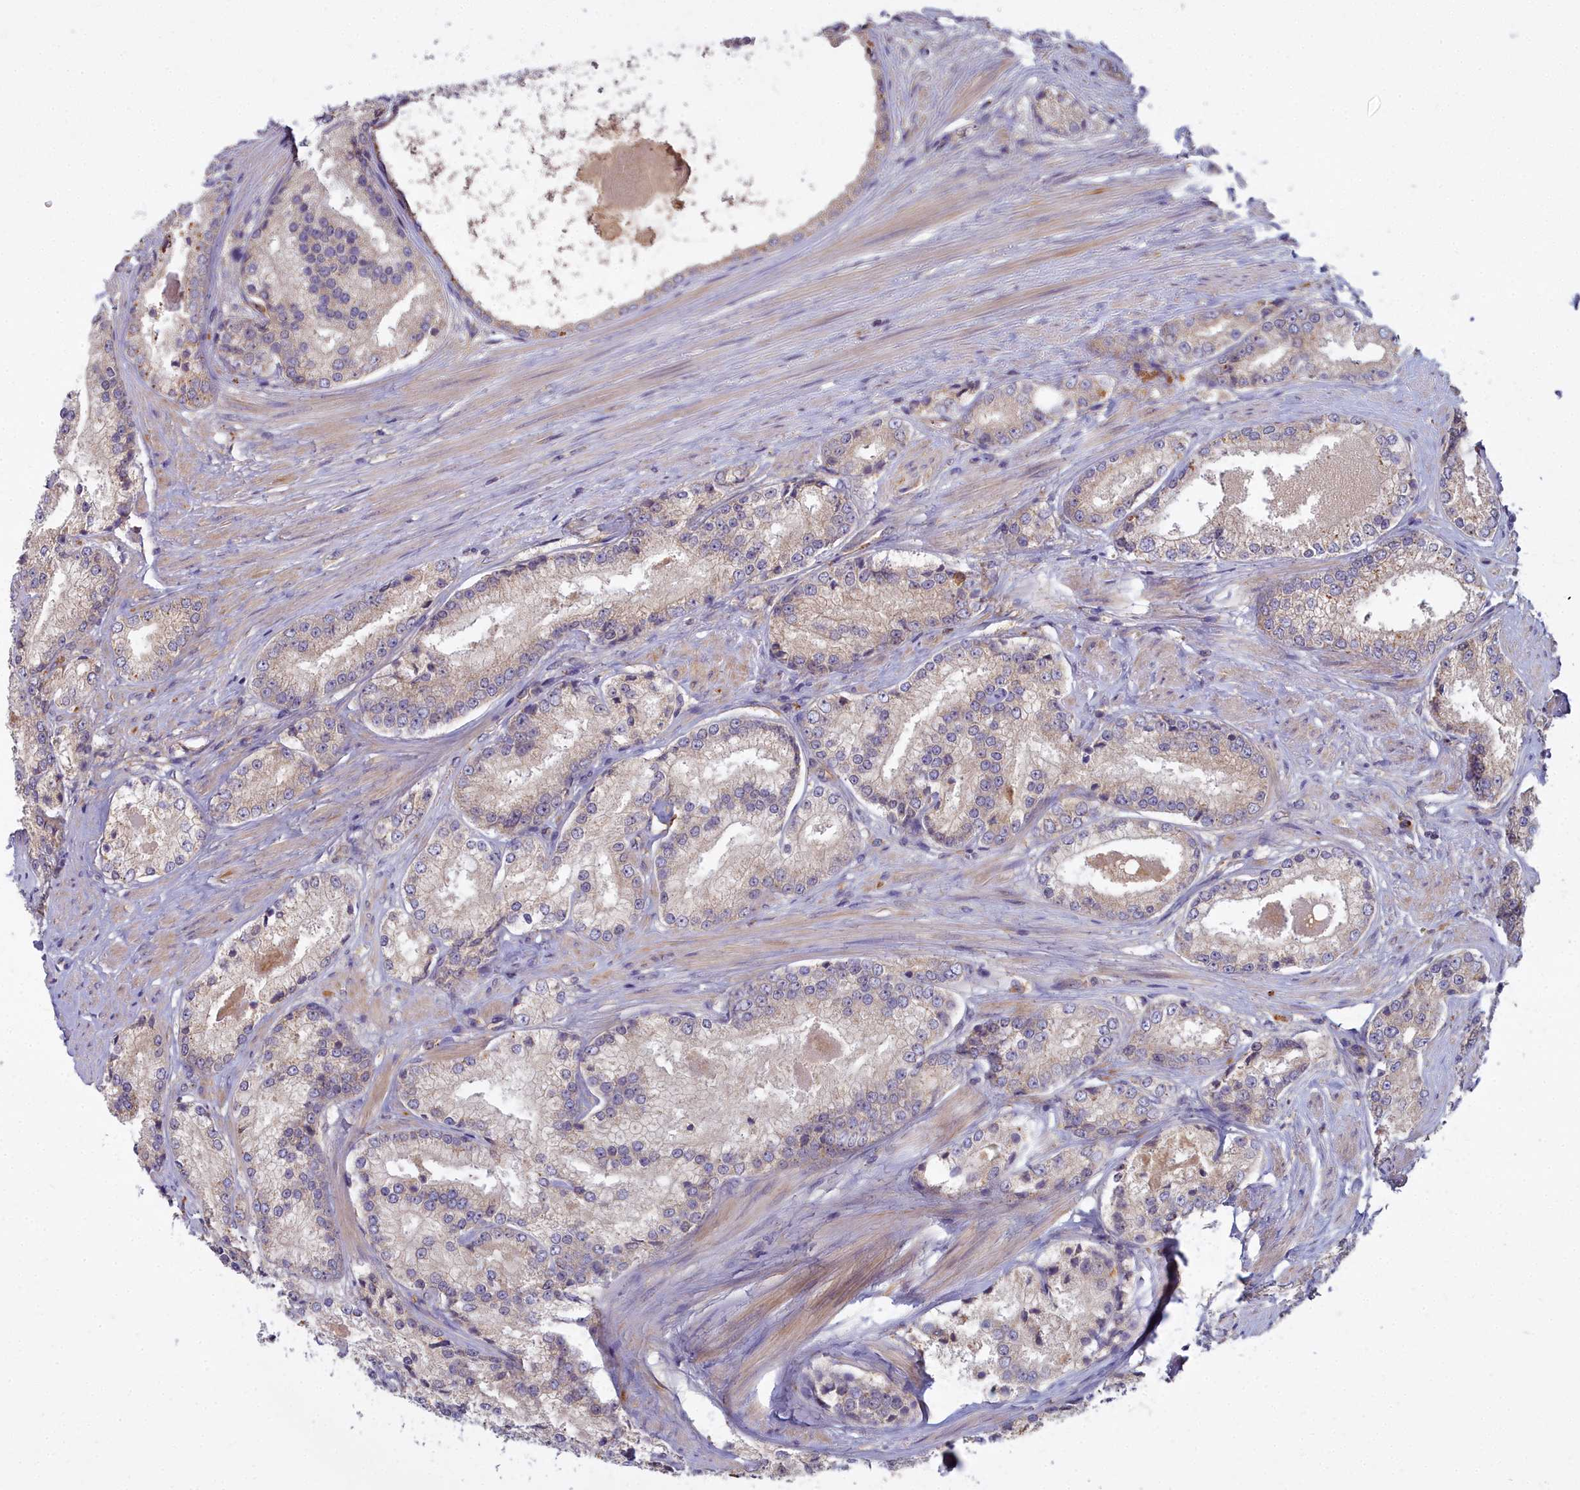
{"staining": {"intensity": "weak", "quantity": "<25%", "location": "cytoplasmic/membranous"}, "tissue": "prostate cancer", "cell_type": "Tumor cells", "image_type": "cancer", "snomed": [{"axis": "morphology", "description": "Adenocarcinoma, Low grade"}, {"axis": "topography", "description": "Prostate"}], "caption": "DAB immunohistochemical staining of adenocarcinoma (low-grade) (prostate) reveals no significant positivity in tumor cells. Nuclei are stained in blue.", "gene": "CCDC167", "patient": {"sex": "male", "age": 68}}